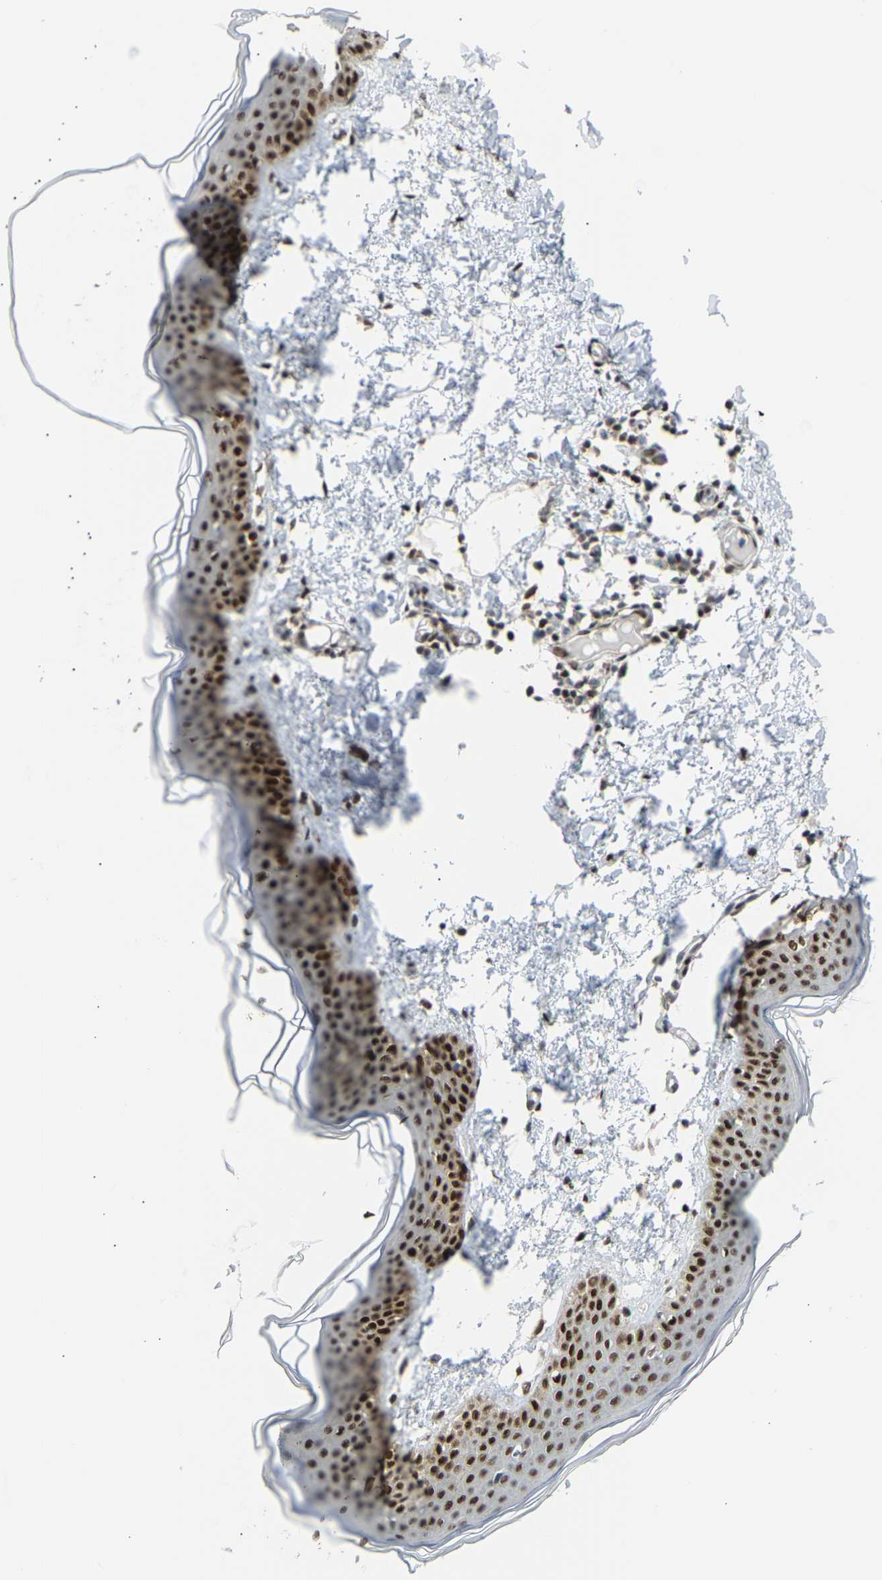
{"staining": {"intensity": "strong", "quantity": ">75%", "location": "nuclear"}, "tissue": "skin", "cell_type": "Fibroblasts", "image_type": "normal", "snomed": [{"axis": "morphology", "description": "Normal tissue, NOS"}, {"axis": "topography", "description": "Skin"}], "caption": "Human skin stained with a protein marker displays strong staining in fibroblasts.", "gene": "SSBP2", "patient": {"sex": "female", "age": 17}}